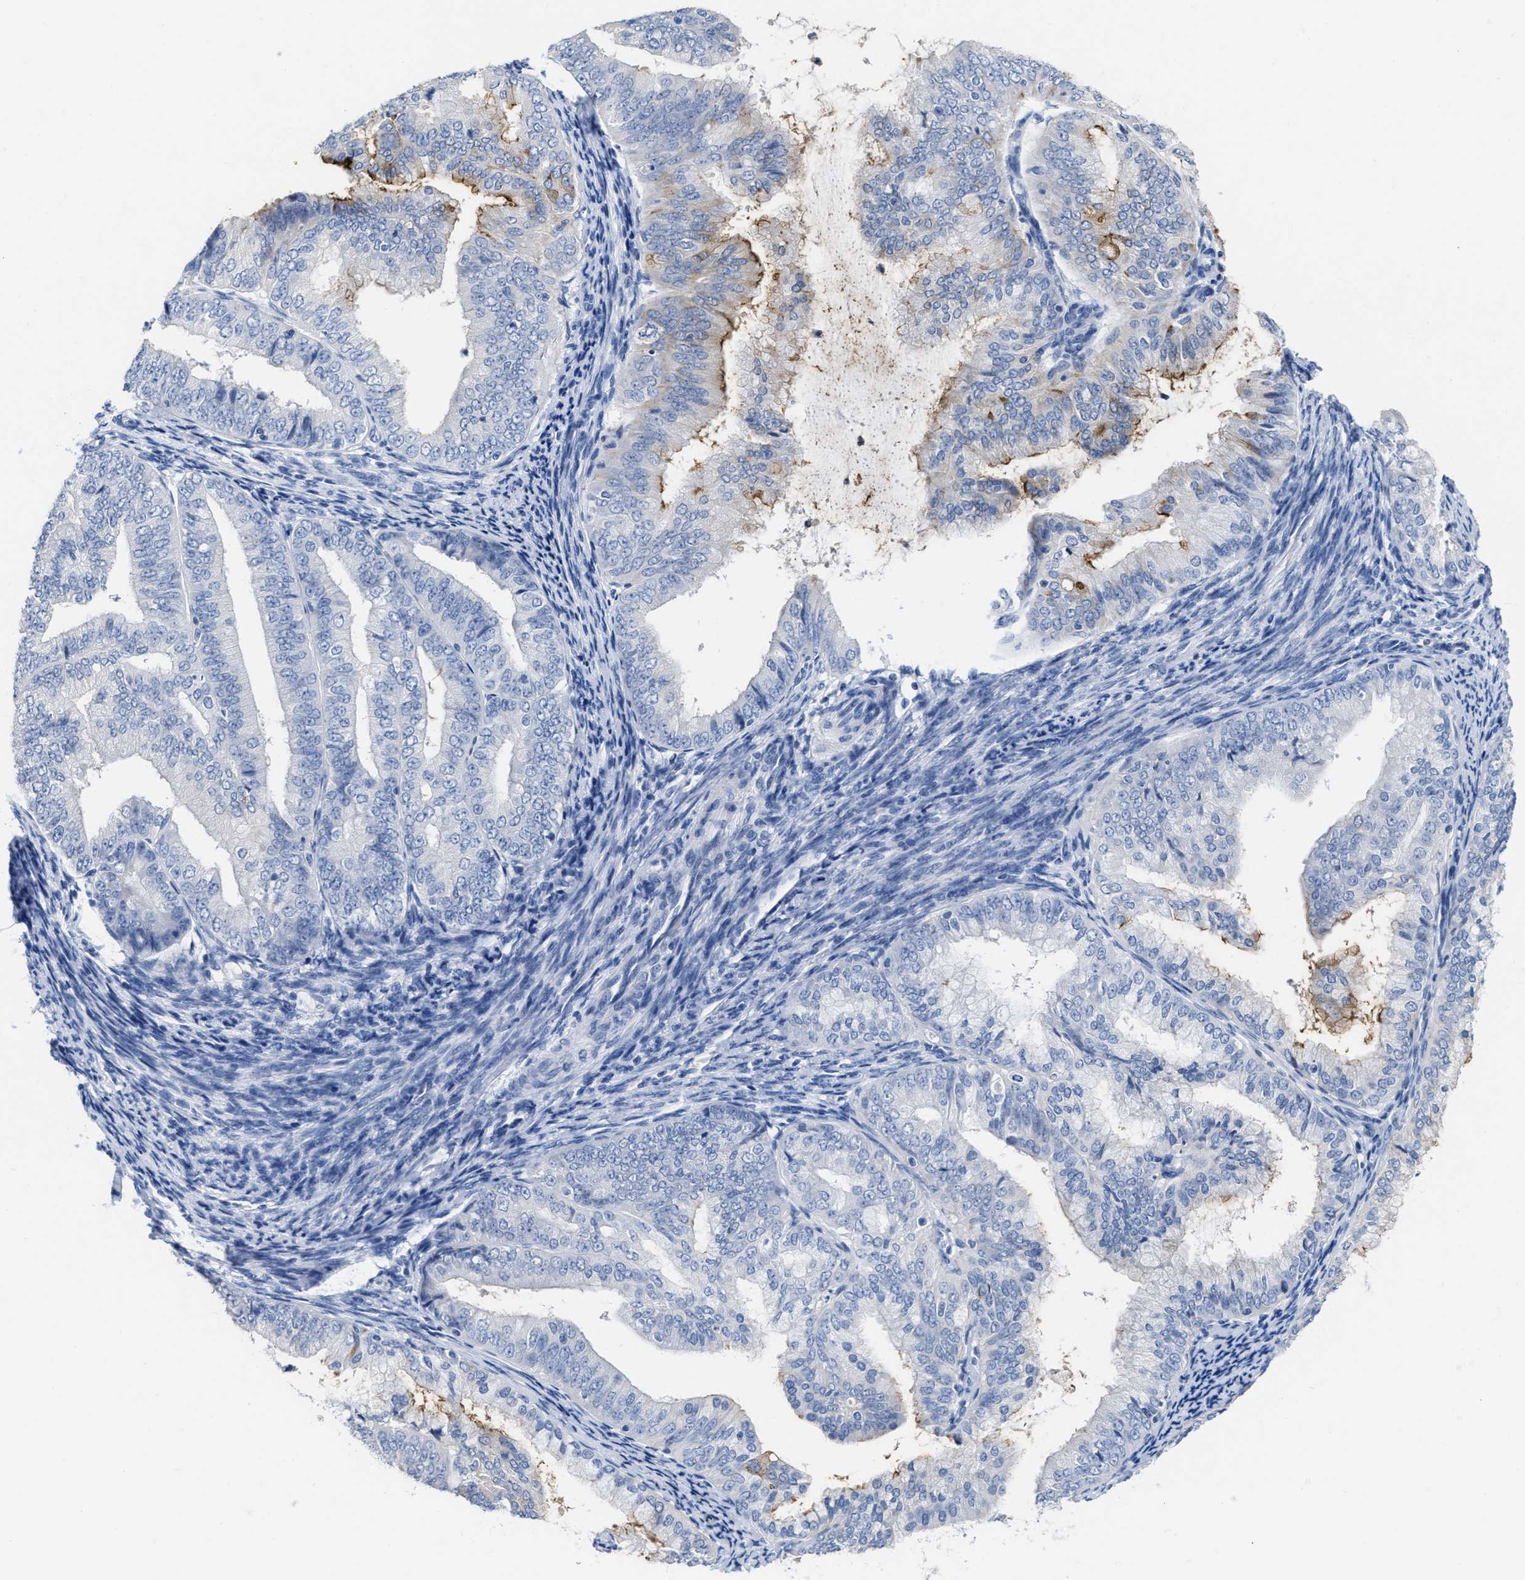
{"staining": {"intensity": "moderate", "quantity": "<25%", "location": "cytoplasmic/membranous"}, "tissue": "endometrial cancer", "cell_type": "Tumor cells", "image_type": "cancer", "snomed": [{"axis": "morphology", "description": "Adenocarcinoma, NOS"}, {"axis": "topography", "description": "Endometrium"}], "caption": "A high-resolution micrograph shows IHC staining of adenocarcinoma (endometrial), which displays moderate cytoplasmic/membranous expression in approximately <25% of tumor cells. (Stains: DAB (3,3'-diaminobenzidine) in brown, nuclei in blue, Microscopy: brightfield microscopy at high magnification).", "gene": "CEACAM5", "patient": {"sex": "female", "age": 63}}